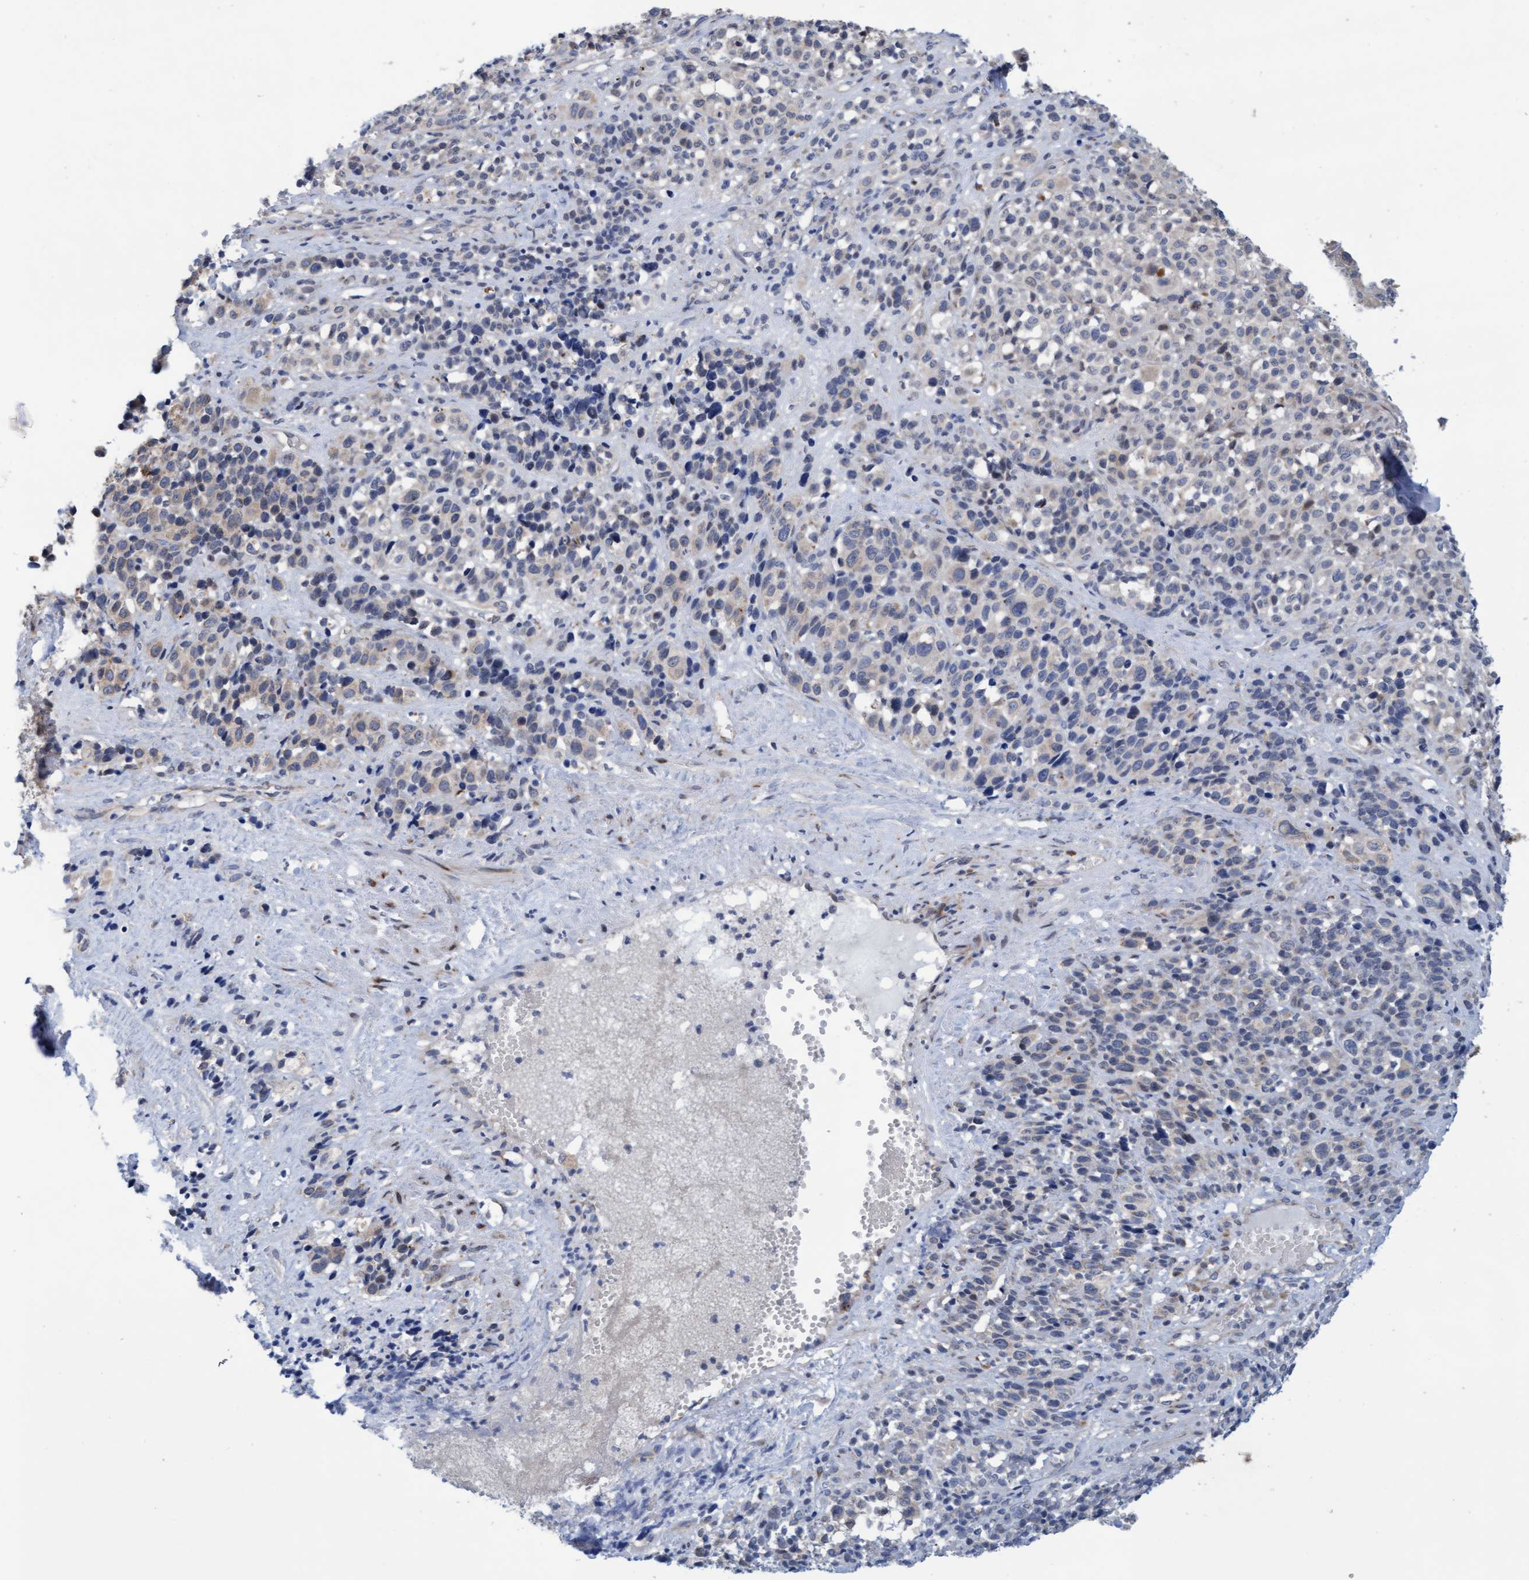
{"staining": {"intensity": "negative", "quantity": "none", "location": "none"}, "tissue": "melanoma", "cell_type": "Tumor cells", "image_type": "cancer", "snomed": [{"axis": "morphology", "description": "Malignant melanoma, Metastatic site"}, {"axis": "topography", "description": "Skin"}], "caption": "Tumor cells show no significant protein staining in malignant melanoma (metastatic site).", "gene": "SLC28A3", "patient": {"sex": "female", "age": 74}}